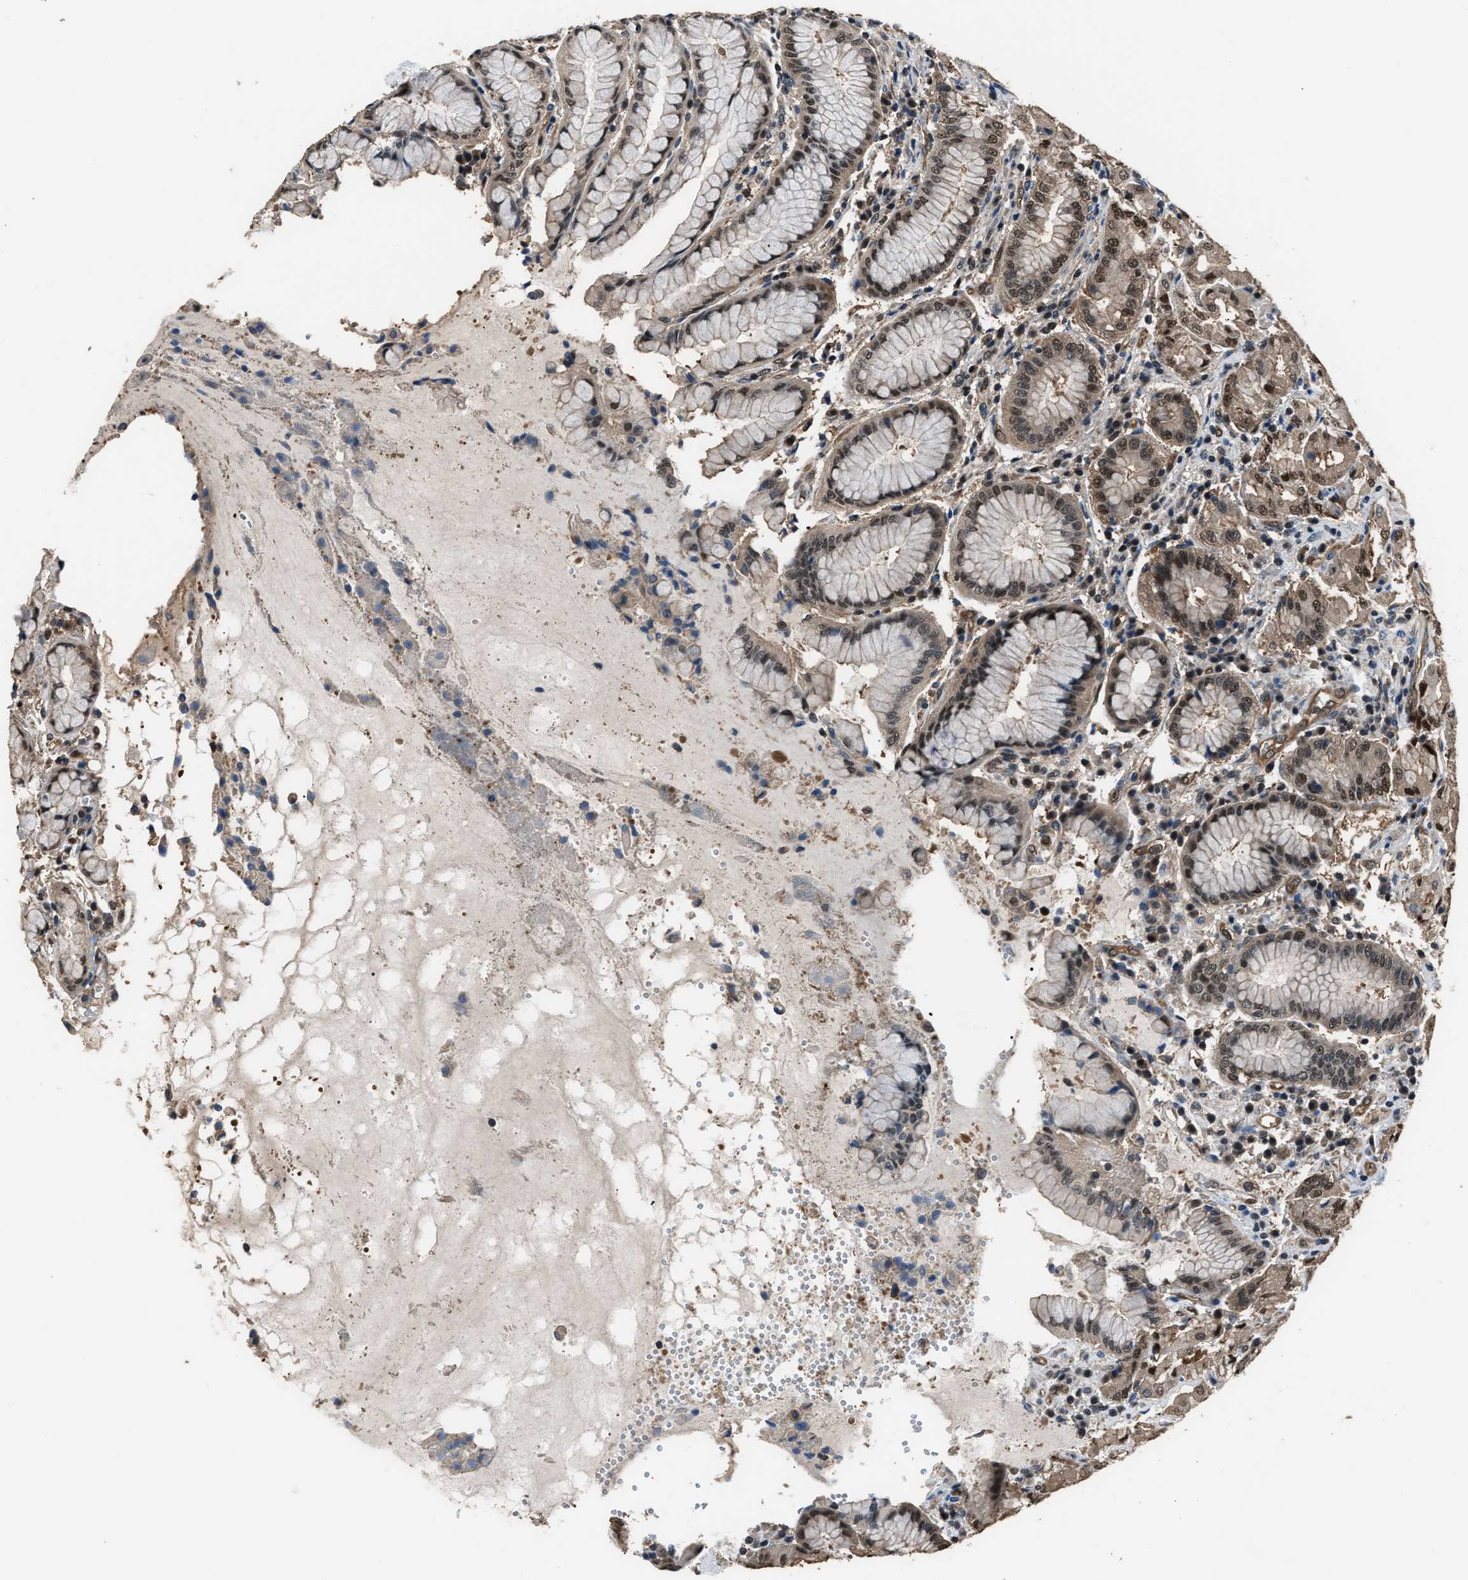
{"staining": {"intensity": "moderate", "quantity": "25%-75%", "location": "cytoplasmic/membranous,nuclear"}, "tissue": "stomach", "cell_type": "Glandular cells", "image_type": "normal", "snomed": [{"axis": "morphology", "description": "Normal tissue, NOS"}, {"axis": "topography", "description": "Stomach"}, {"axis": "topography", "description": "Stomach, lower"}], "caption": "IHC of benign human stomach shows medium levels of moderate cytoplasmic/membranous,nuclear expression in approximately 25%-75% of glandular cells.", "gene": "DFFA", "patient": {"sex": "female", "age": 56}}